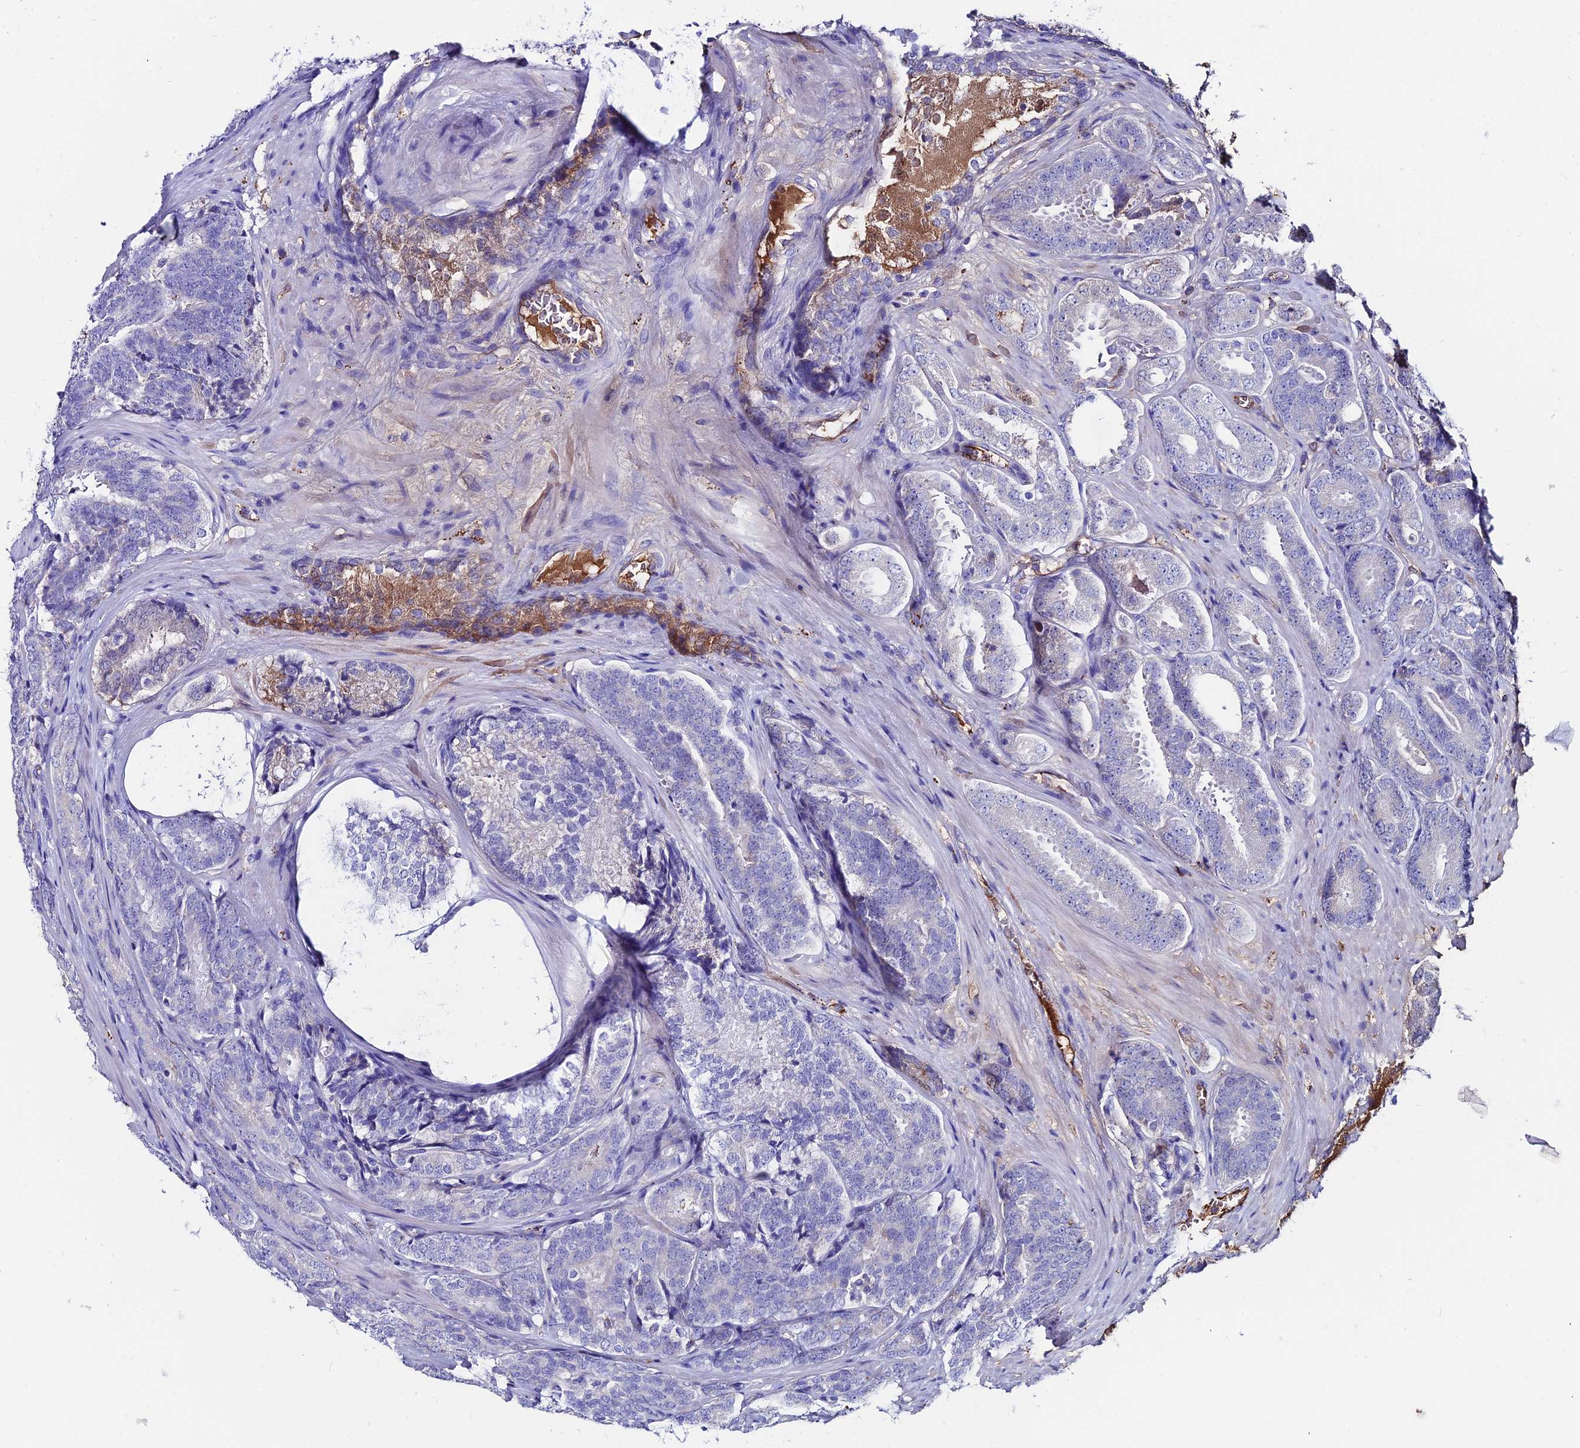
{"staining": {"intensity": "negative", "quantity": "none", "location": "none"}, "tissue": "prostate cancer", "cell_type": "Tumor cells", "image_type": "cancer", "snomed": [{"axis": "morphology", "description": "Adenocarcinoma, High grade"}, {"axis": "topography", "description": "Prostate"}], "caption": "The photomicrograph shows no significant positivity in tumor cells of prostate cancer.", "gene": "SLC25A16", "patient": {"sex": "male", "age": 63}}